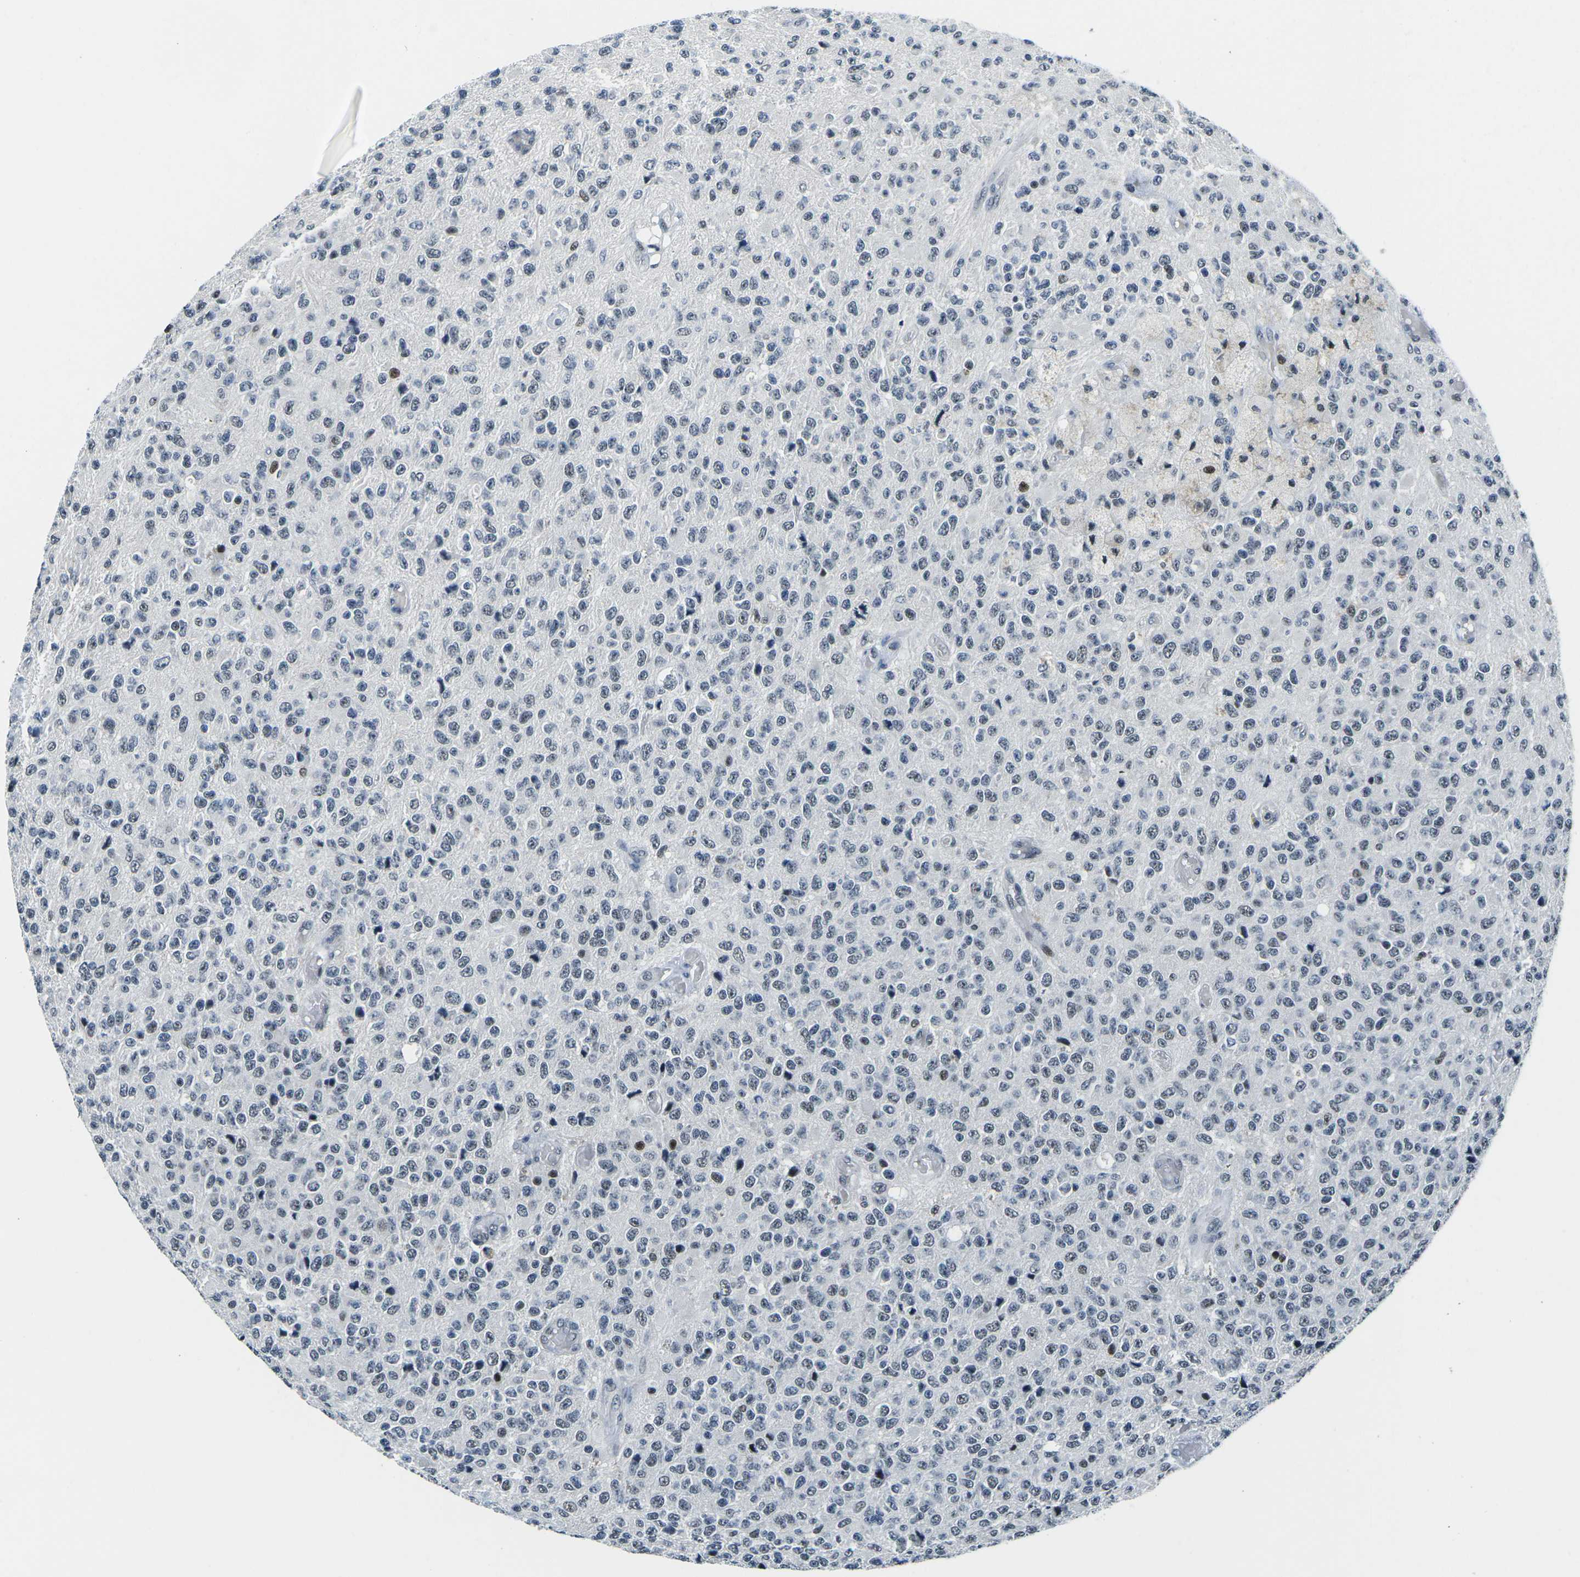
{"staining": {"intensity": "moderate", "quantity": "<25%", "location": "nuclear"}, "tissue": "glioma", "cell_type": "Tumor cells", "image_type": "cancer", "snomed": [{"axis": "morphology", "description": "Glioma, malignant, High grade"}, {"axis": "topography", "description": "pancreas cauda"}], "caption": "Brown immunohistochemical staining in glioma shows moderate nuclear positivity in approximately <25% of tumor cells.", "gene": "PRPF8", "patient": {"sex": "male", "age": 60}}